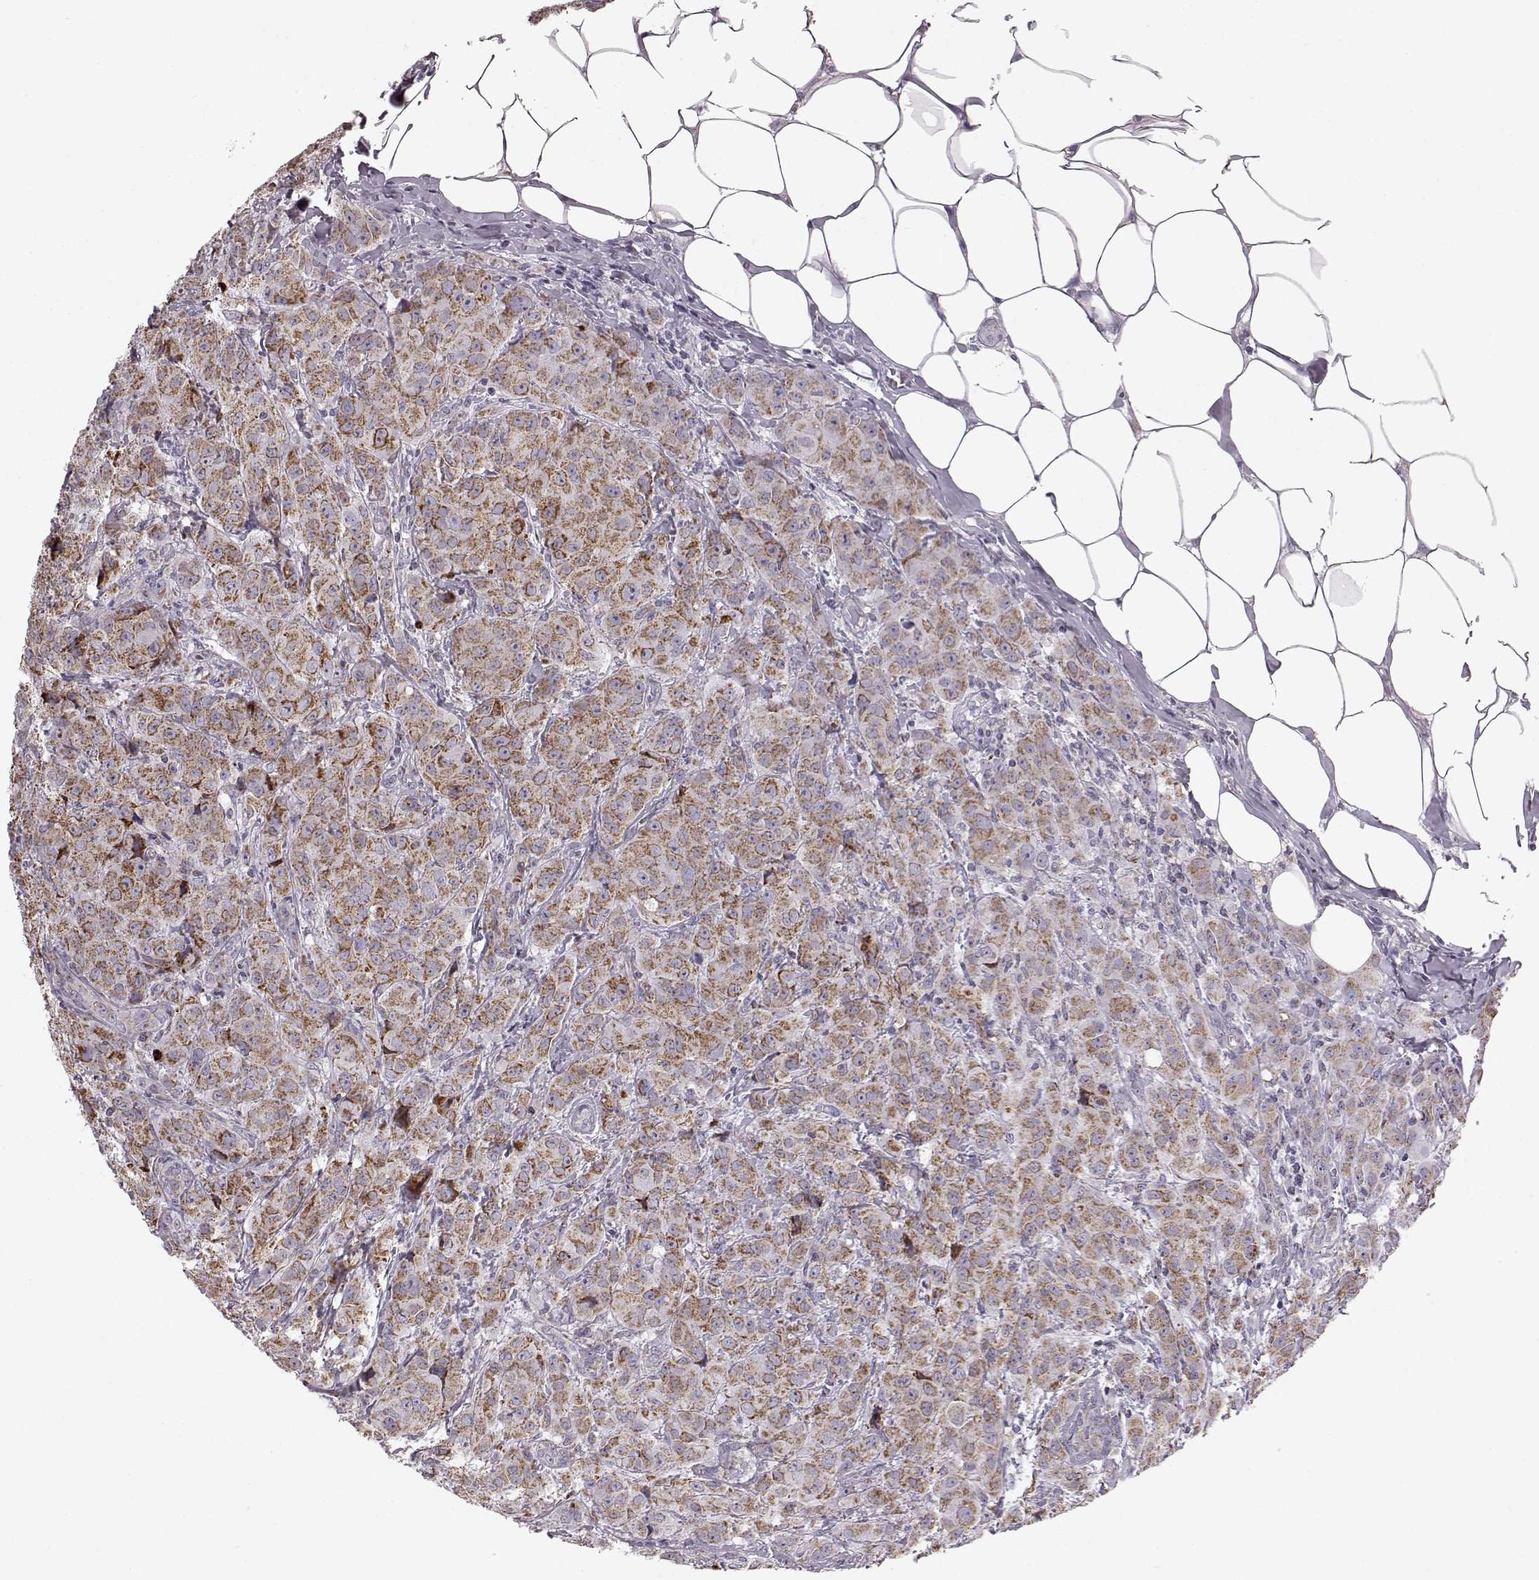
{"staining": {"intensity": "moderate", "quantity": ">75%", "location": "cytoplasmic/membranous"}, "tissue": "breast cancer", "cell_type": "Tumor cells", "image_type": "cancer", "snomed": [{"axis": "morphology", "description": "Normal tissue, NOS"}, {"axis": "morphology", "description": "Duct carcinoma"}, {"axis": "topography", "description": "Breast"}], "caption": "Moderate cytoplasmic/membranous staining is seen in about >75% of tumor cells in breast intraductal carcinoma.", "gene": "ATP5MF", "patient": {"sex": "female", "age": 43}}